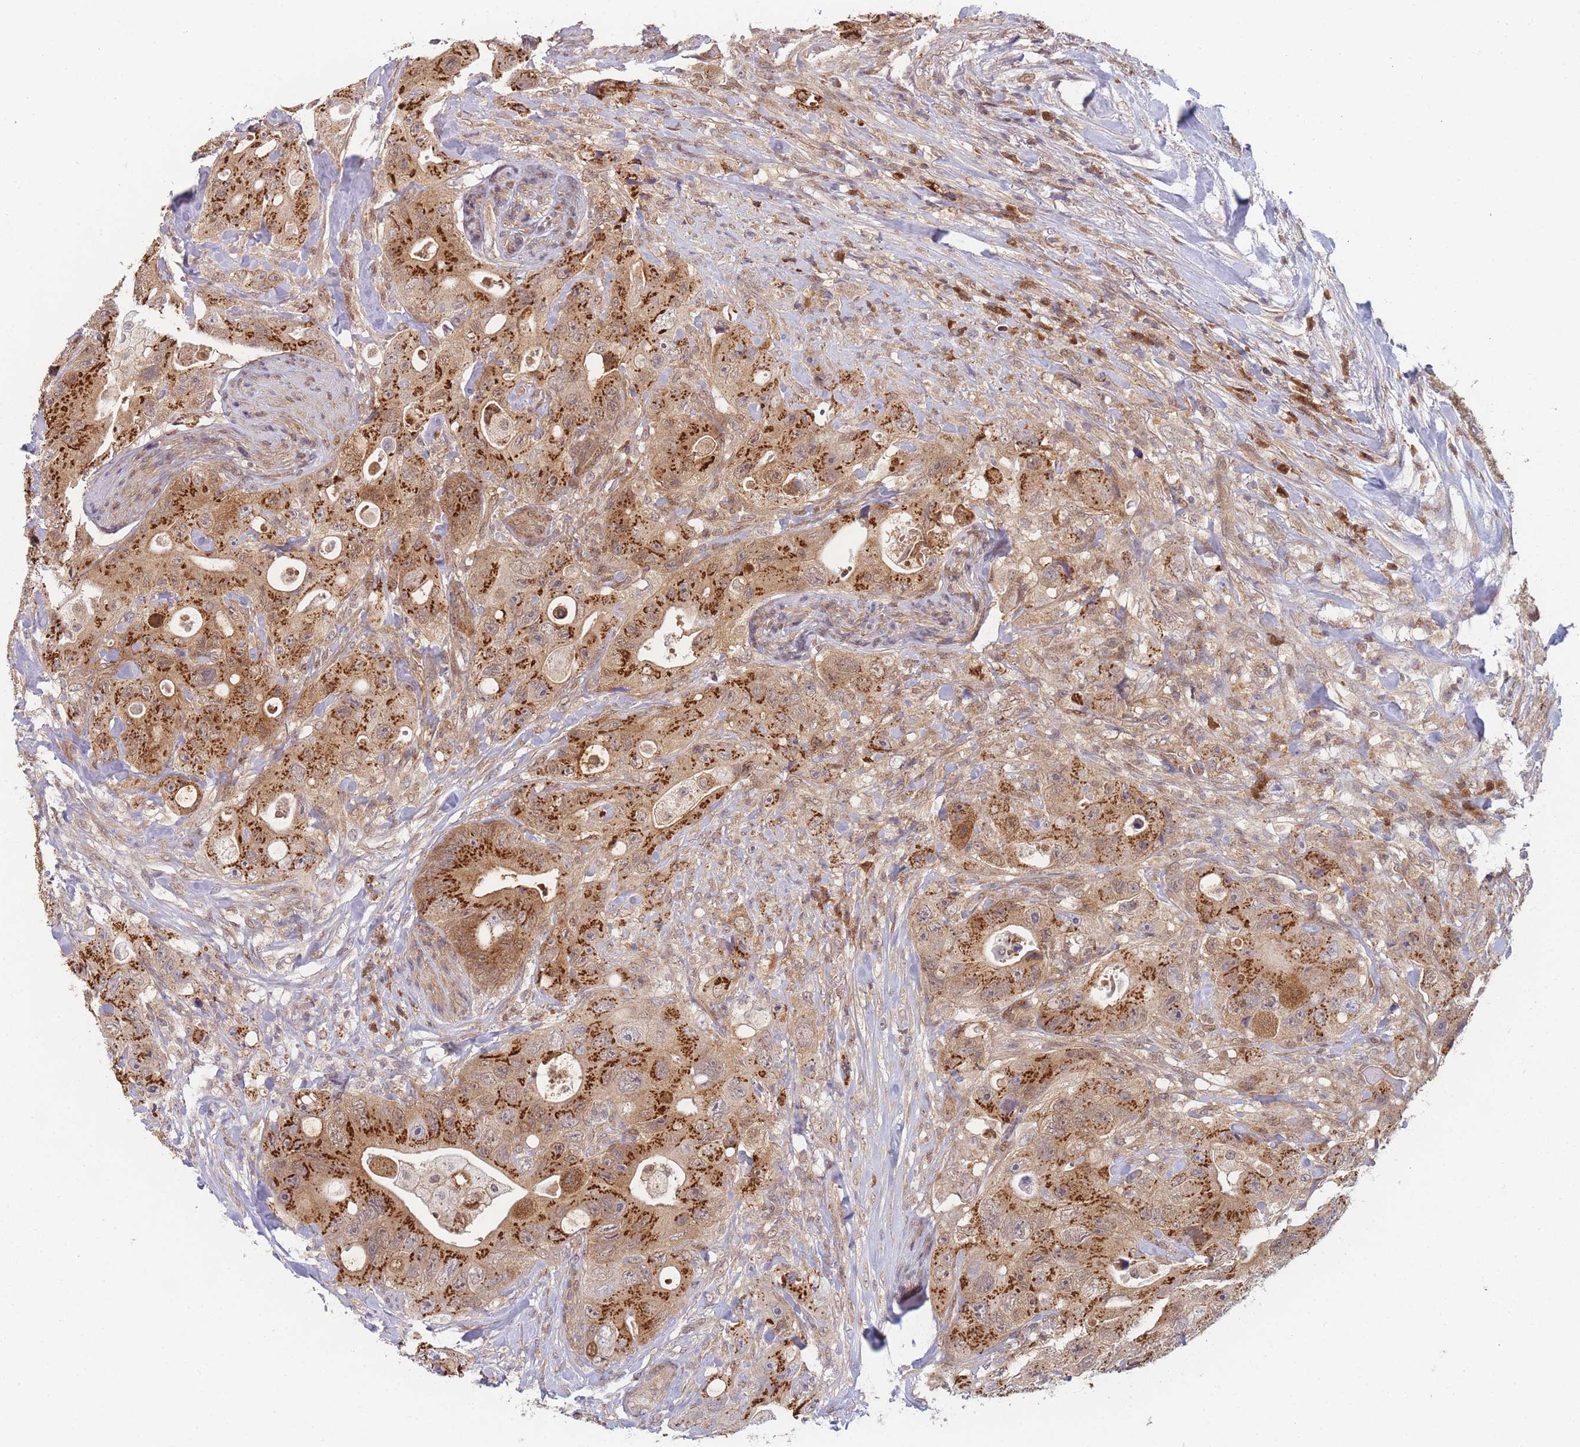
{"staining": {"intensity": "strong", "quantity": ">75%", "location": "cytoplasmic/membranous"}, "tissue": "colorectal cancer", "cell_type": "Tumor cells", "image_type": "cancer", "snomed": [{"axis": "morphology", "description": "Adenocarcinoma, NOS"}, {"axis": "topography", "description": "Colon"}], "caption": "Immunohistochemistry histopathology image of human colorectal cancer (adenocarcinoma) stained for a protein (brown), which shows high levels of strong cytoplasmic/membranous staining in approximately >75% of tumor cells.", "gene": "MRI1", "patient": {"sex": "female", "age": 46}}